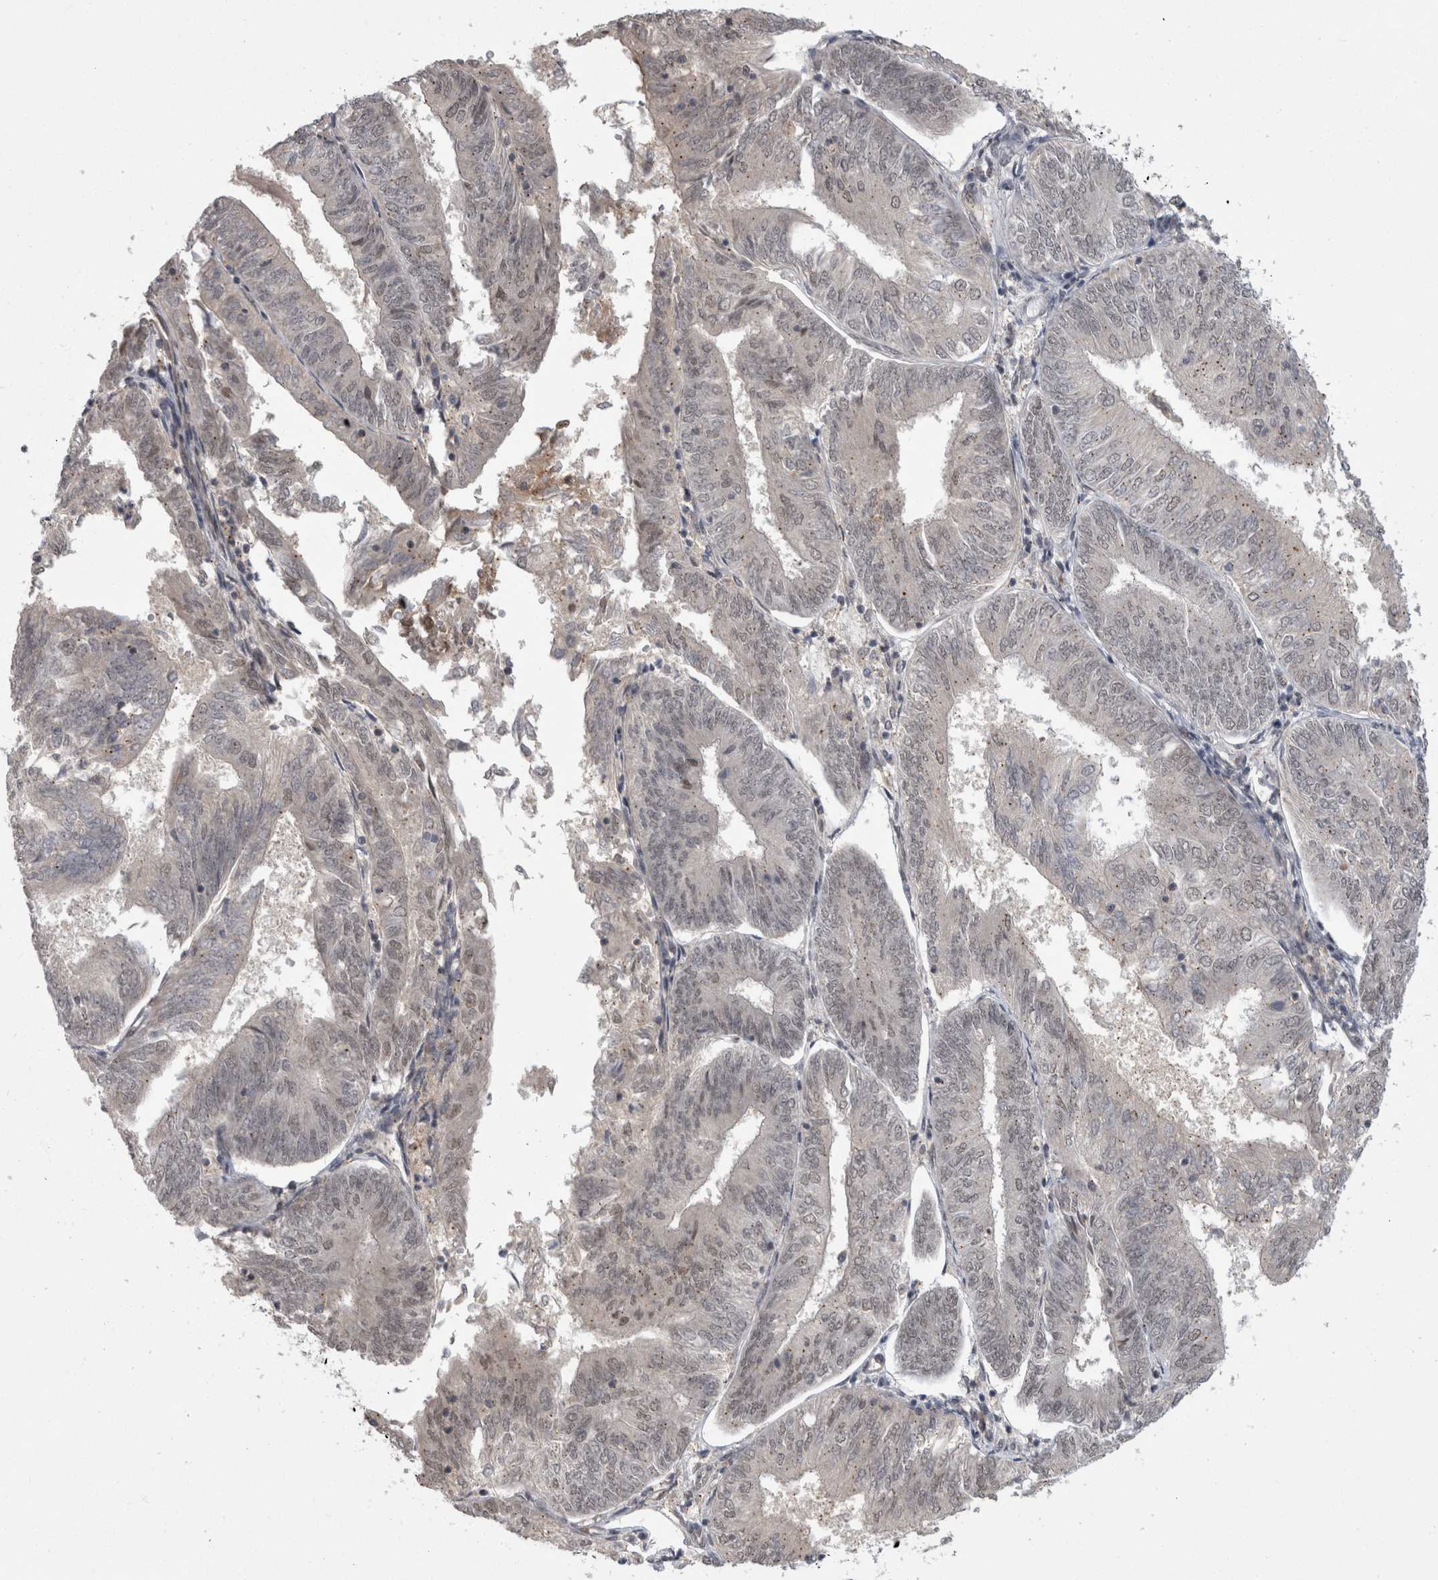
{"staining": {"intensity": "weak", "quantity": "<25%", "location": "nuclear"}, "tissue": "endometrial cancer", "cell_type": "Tumor cells", "image_type": "cancer", "snomed": [{"axis": "morphology", "description": "Adenocarcinoma, NOS"}, {"axis": "topography", "description": "Endometrium"}], "caption": "IHC image of adenocarcinoma (endometrial) stained for a protein (brown), which exhibits no staining in tumor cells.", "gene": "MTBP", "patient": {"sex": "female", "age": 58}}